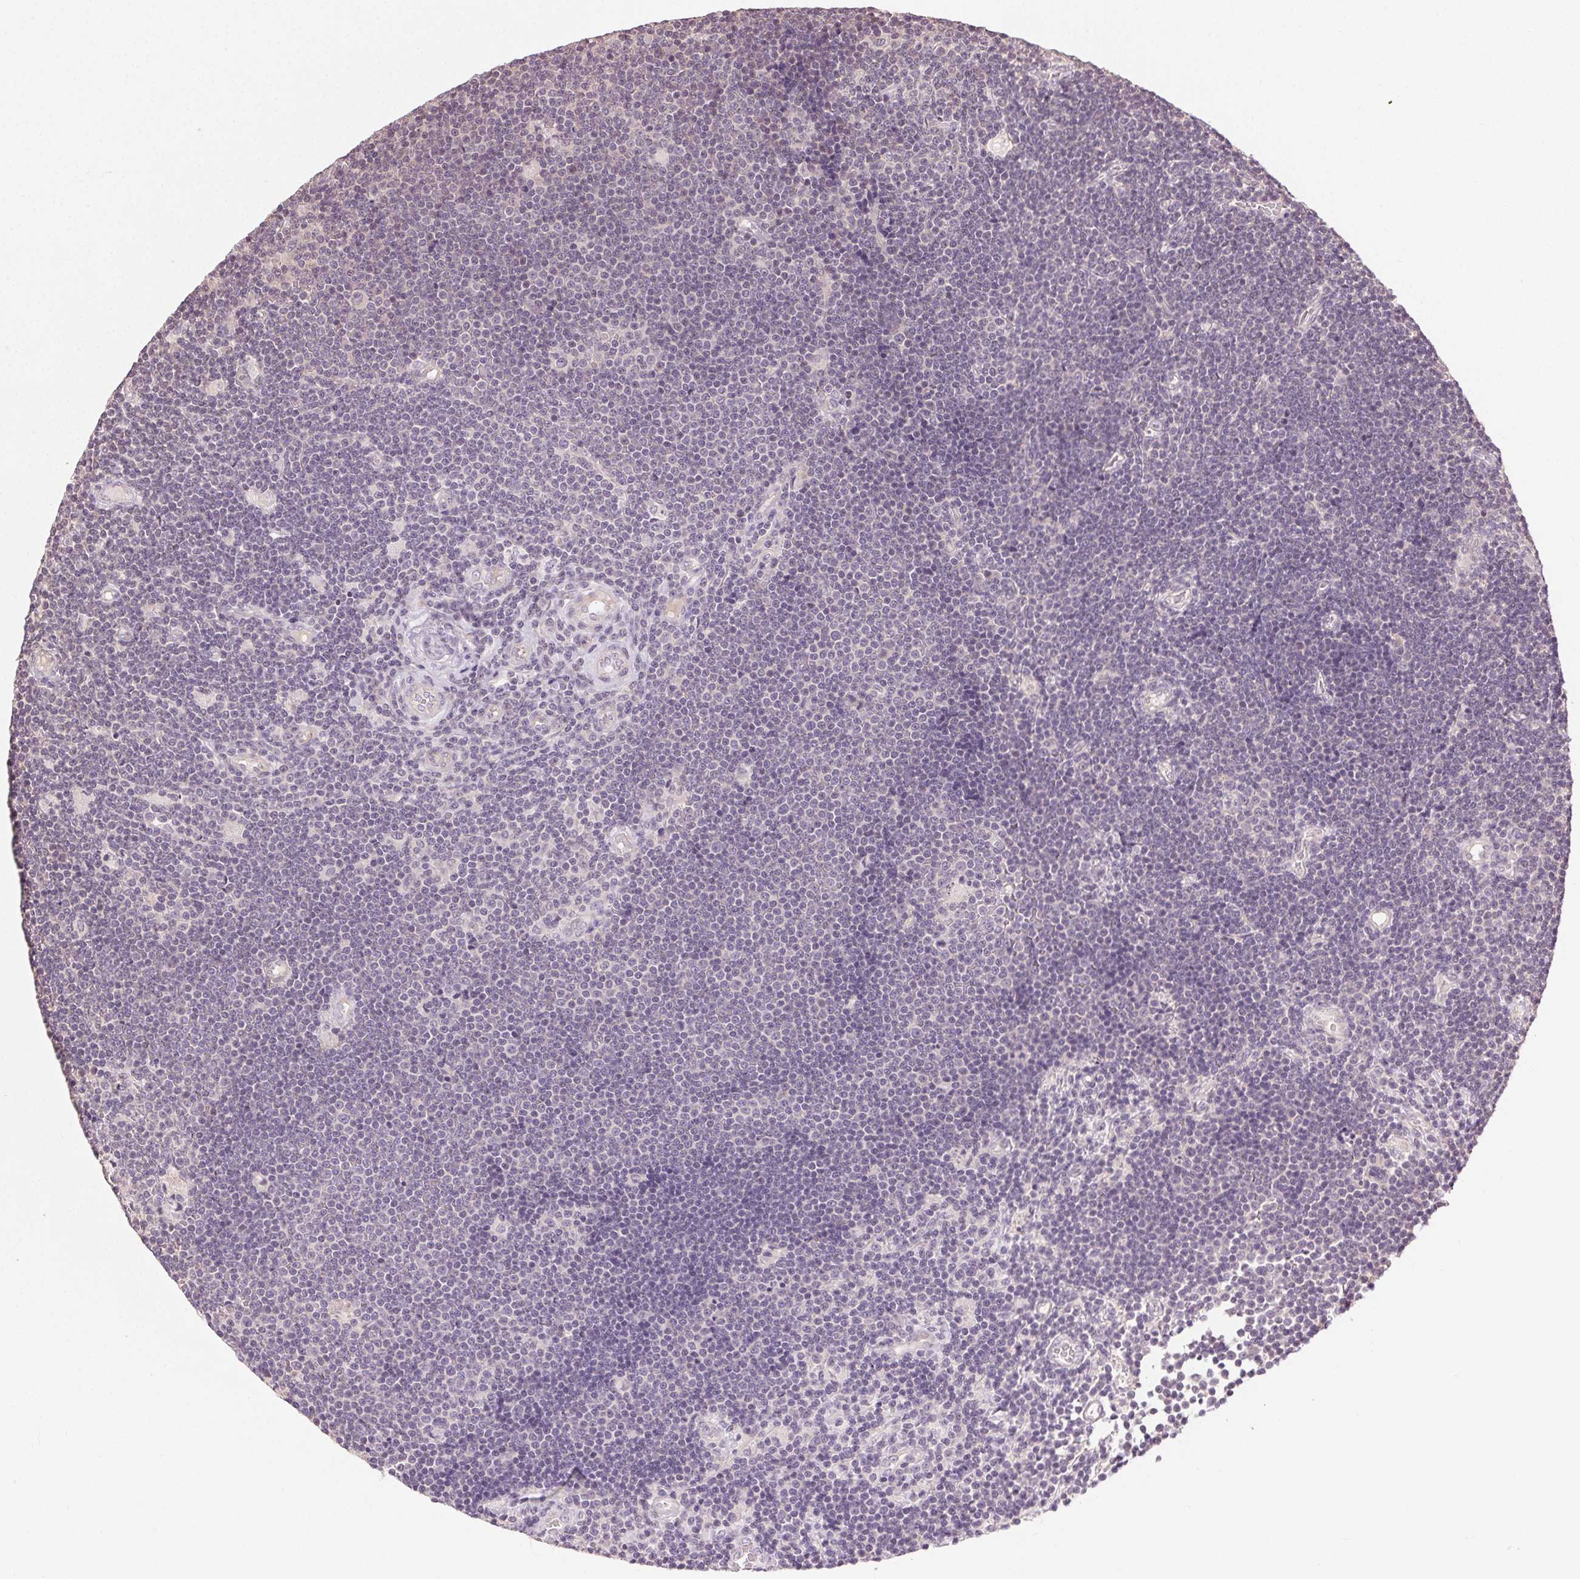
{"staining": {"intensity": "negative", "quantity": "none", "location": "none"}, "tissue": "lymphoma", "cell_type": "Tumor cells", "image_type": "cancer", "snomed": [{"axis": "morphology", "description": "Malignant lymphoma, non-Hodgkin's type, Low grade"}, {"axis": "topography", "description": "Brain"}], "caption": "Immunohistochemistry histopathology image of lymphoma stained for a protein (brown), which displays no expression in tumor cells. (Stains: DAB immunohistochemistry with hematoxylin counter stain, Microscopy: brightfield microscopy at high magnification).", "gene": "ATP1B3", "patient": {"sex": "female", "age": 66}}